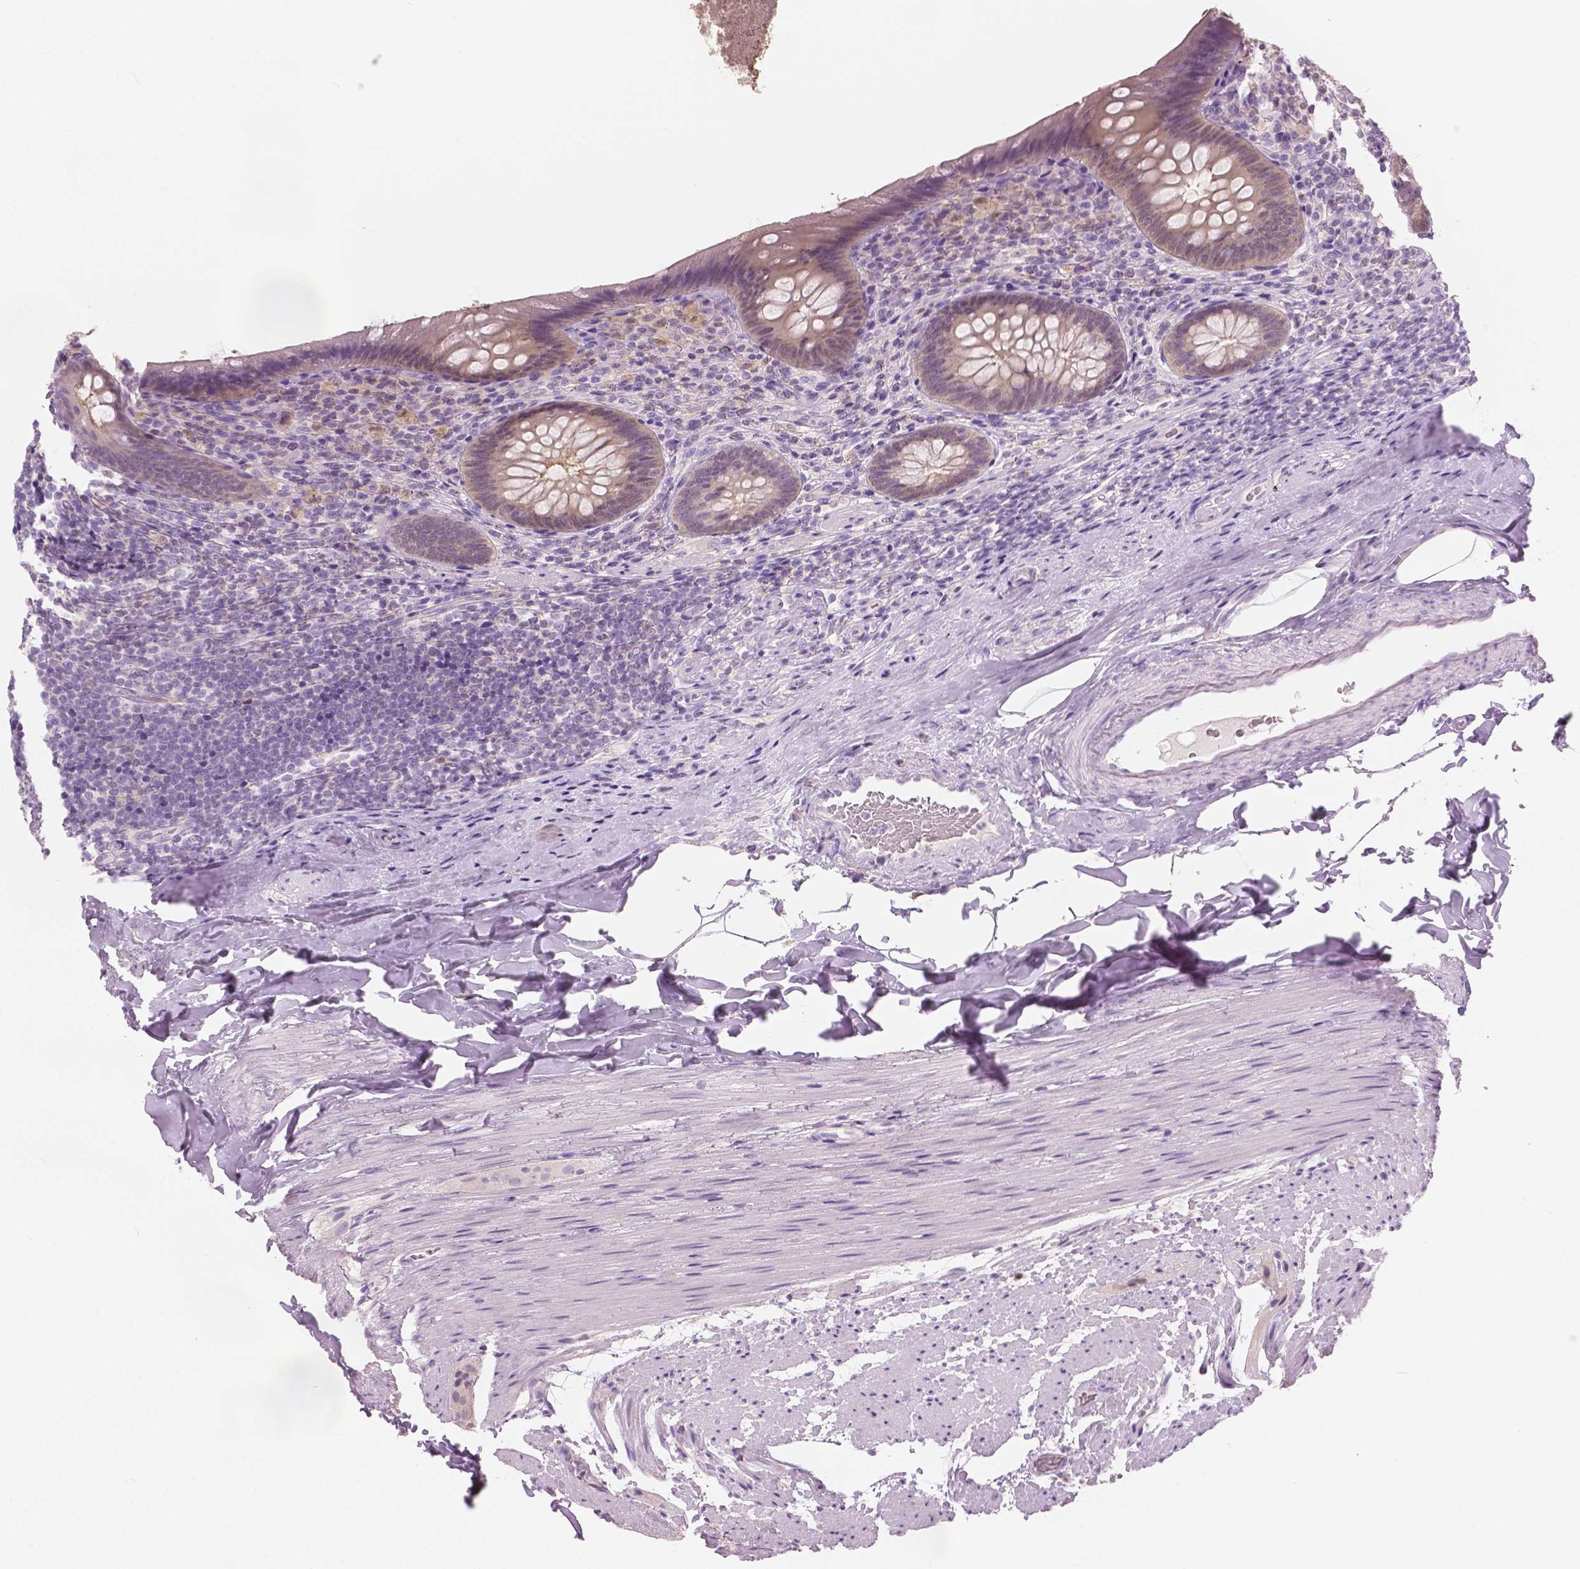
{"staining": {"intensity": "weak", "quantity": ">75%", "location": "cytoplasmic/membranous"}, "tissue": "appendix", "cell_type": "Glandular cells", "image_type": "normal", "snomed": [{"axis": "morphology", "description": "Normal tissue, NOS"}, {"axis": "topography", "description": "Appendix"}], "caption": "DAB (3,3'-diaminobenzidine) immunohistochemical staining of normal appendix demonstrates weak cytoplasmic/membranous protein positivity in about >75% of glandular cells.", "gene": "GALM", "patient": {"sex": "male", "age": 47}}